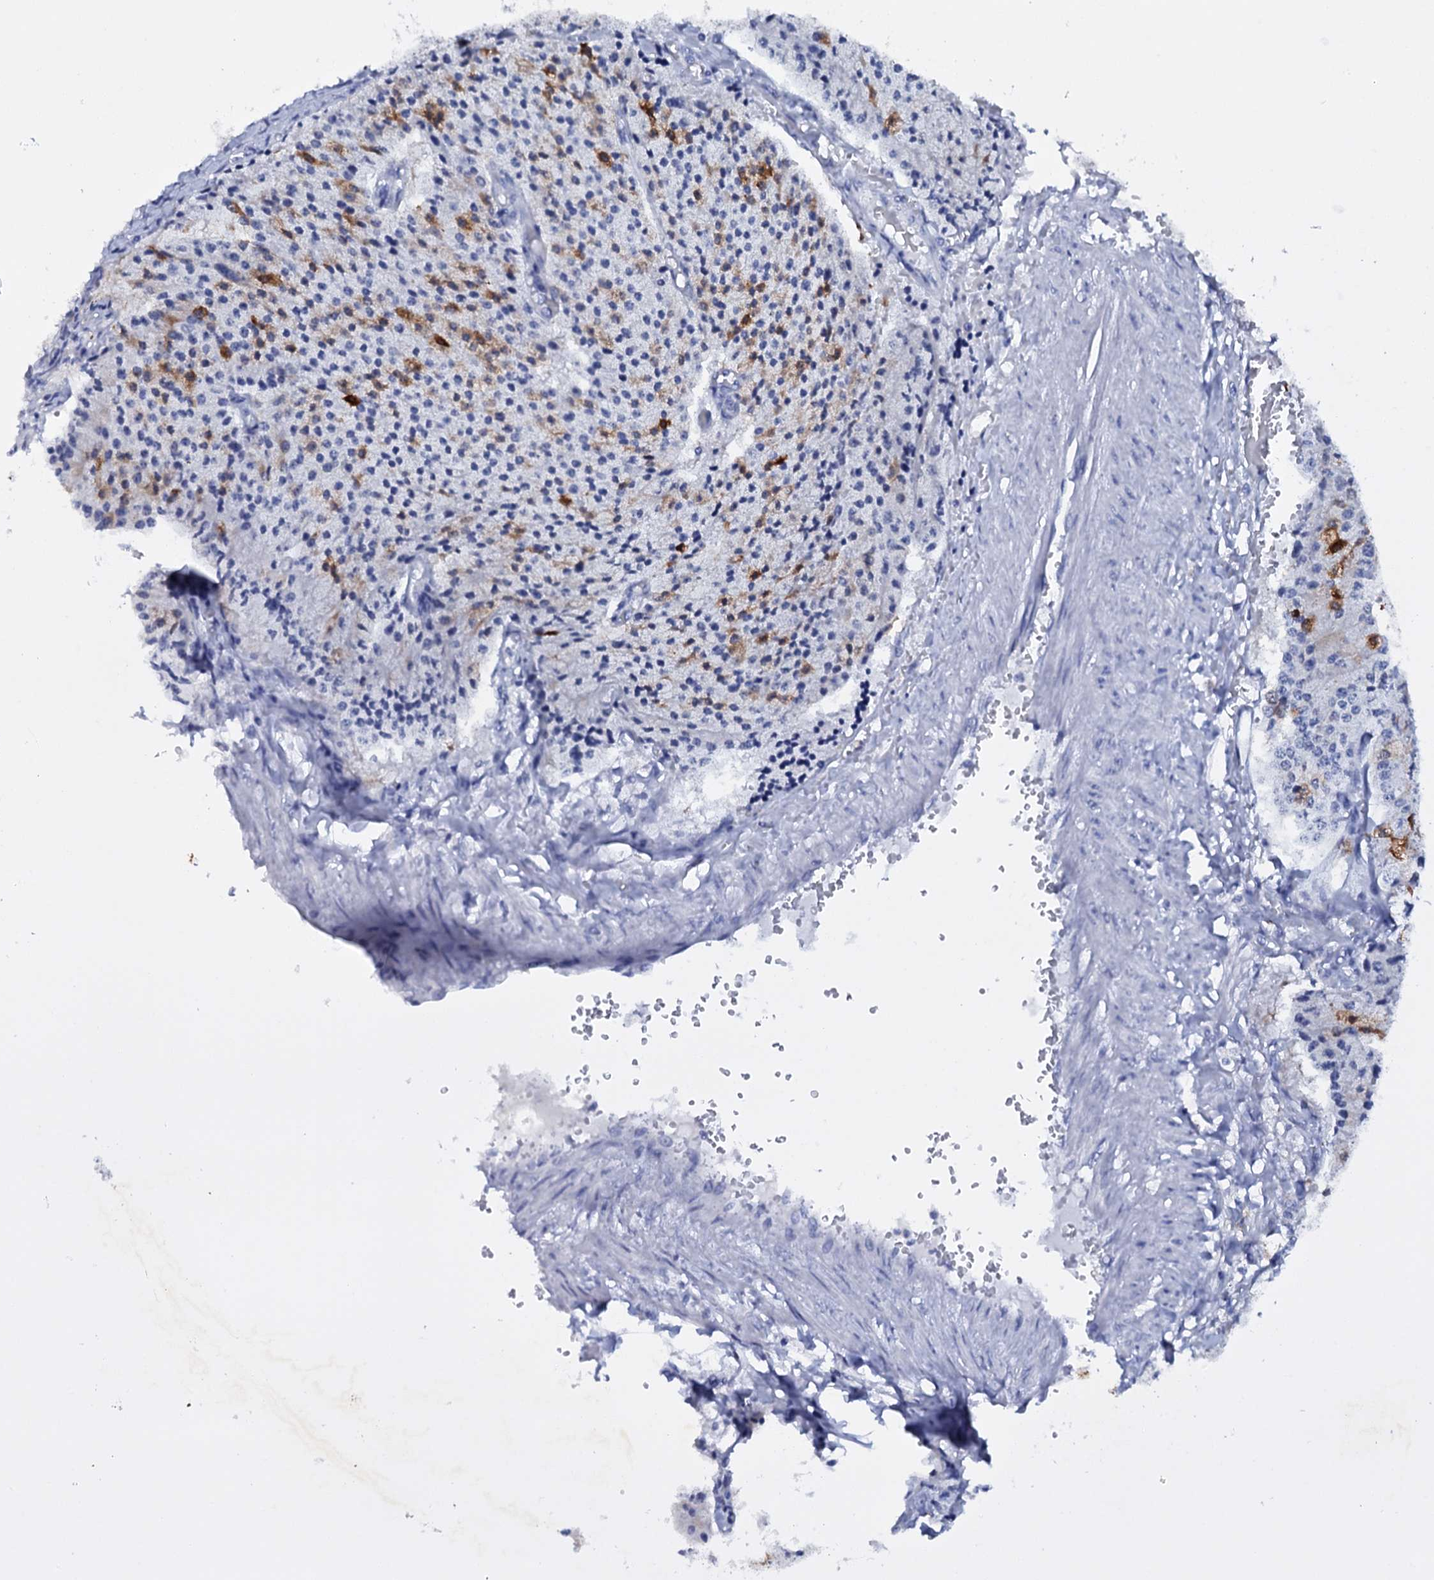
{"staining": {"intensity": "strong", "quantity": "<25%", "location": "cytoplasmic/membranous"}, "tissue": "carcinoid", "cell_type": "Tumor cells", "image_type": "cancer", "snomed": [{"axis": "morphology", "description": "Carcinoid, malignant, NOS"}, {"axis": "topography", "description": "Colon"}], "caption": "Immunohistochemistry micrograph of neoplastic tissue: malignant carcinoid stained using IHC displays medium levels of strong protein expression localized specifically in the cytoplasmic/membranous of tumor cells, appearing as a cytoplasmic/membranous brown color.", "gene": "ITPRID2", "patient": {"sex": "female", "age": 52}}